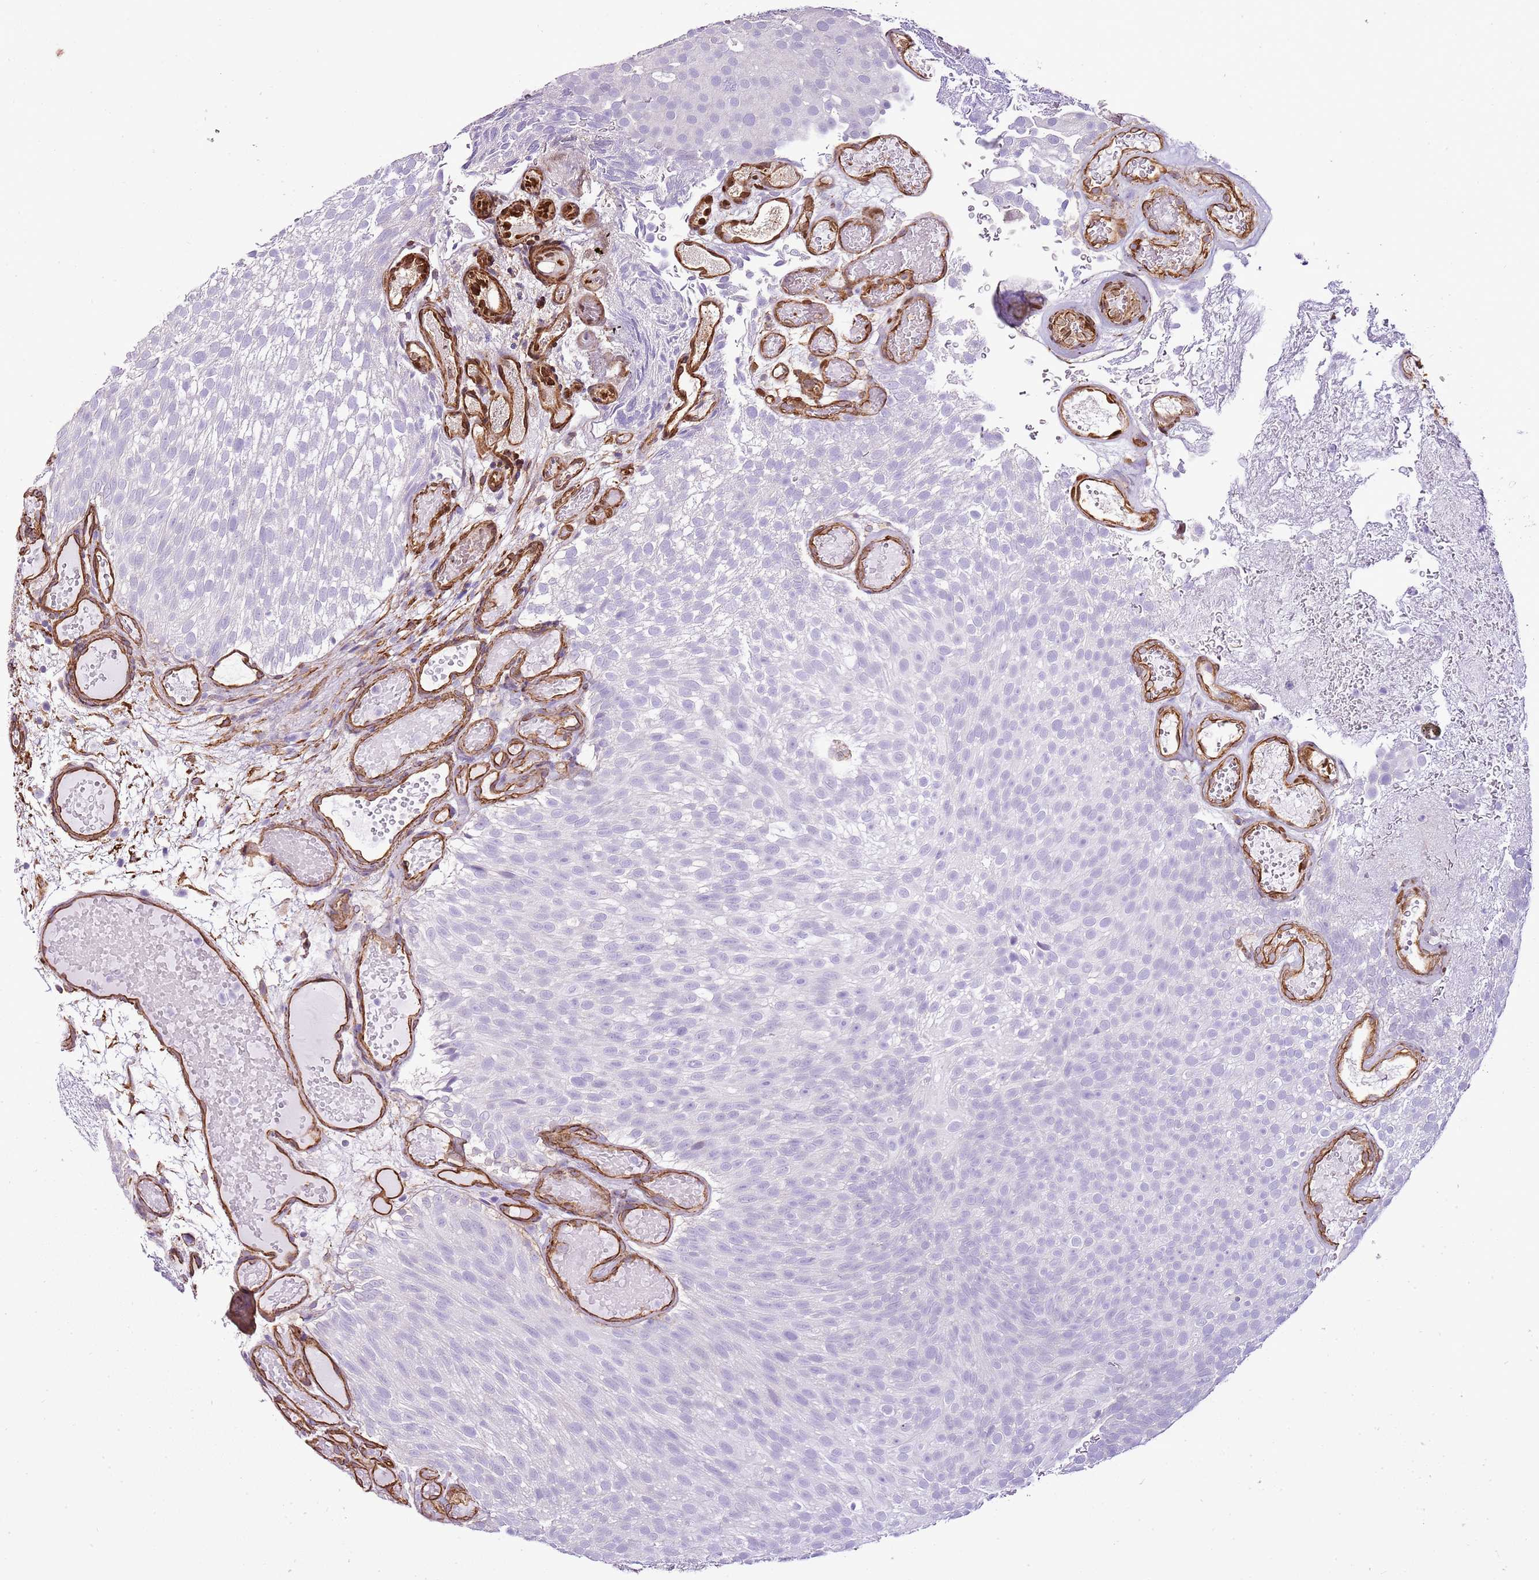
{"staining": {"intensity": "negative", "quantity": "none", "location": "none"}, "tissue": "urothelial cancer", "cell_type": "Tumor cells", "image_type": "cancer", "snomed": [{"axis": "morphology", "description": "Urothelial carcinoma, Low grade"}, {"axis": "topography", "description": "Urinary bladder"}], "caption": "Immunohistochemical staining of low-grade urothelial carcinoma reveals no significant positivity in tumor cells.", "gene": "CTDSPL", "patient": {"sex": "male", "age": 78}}